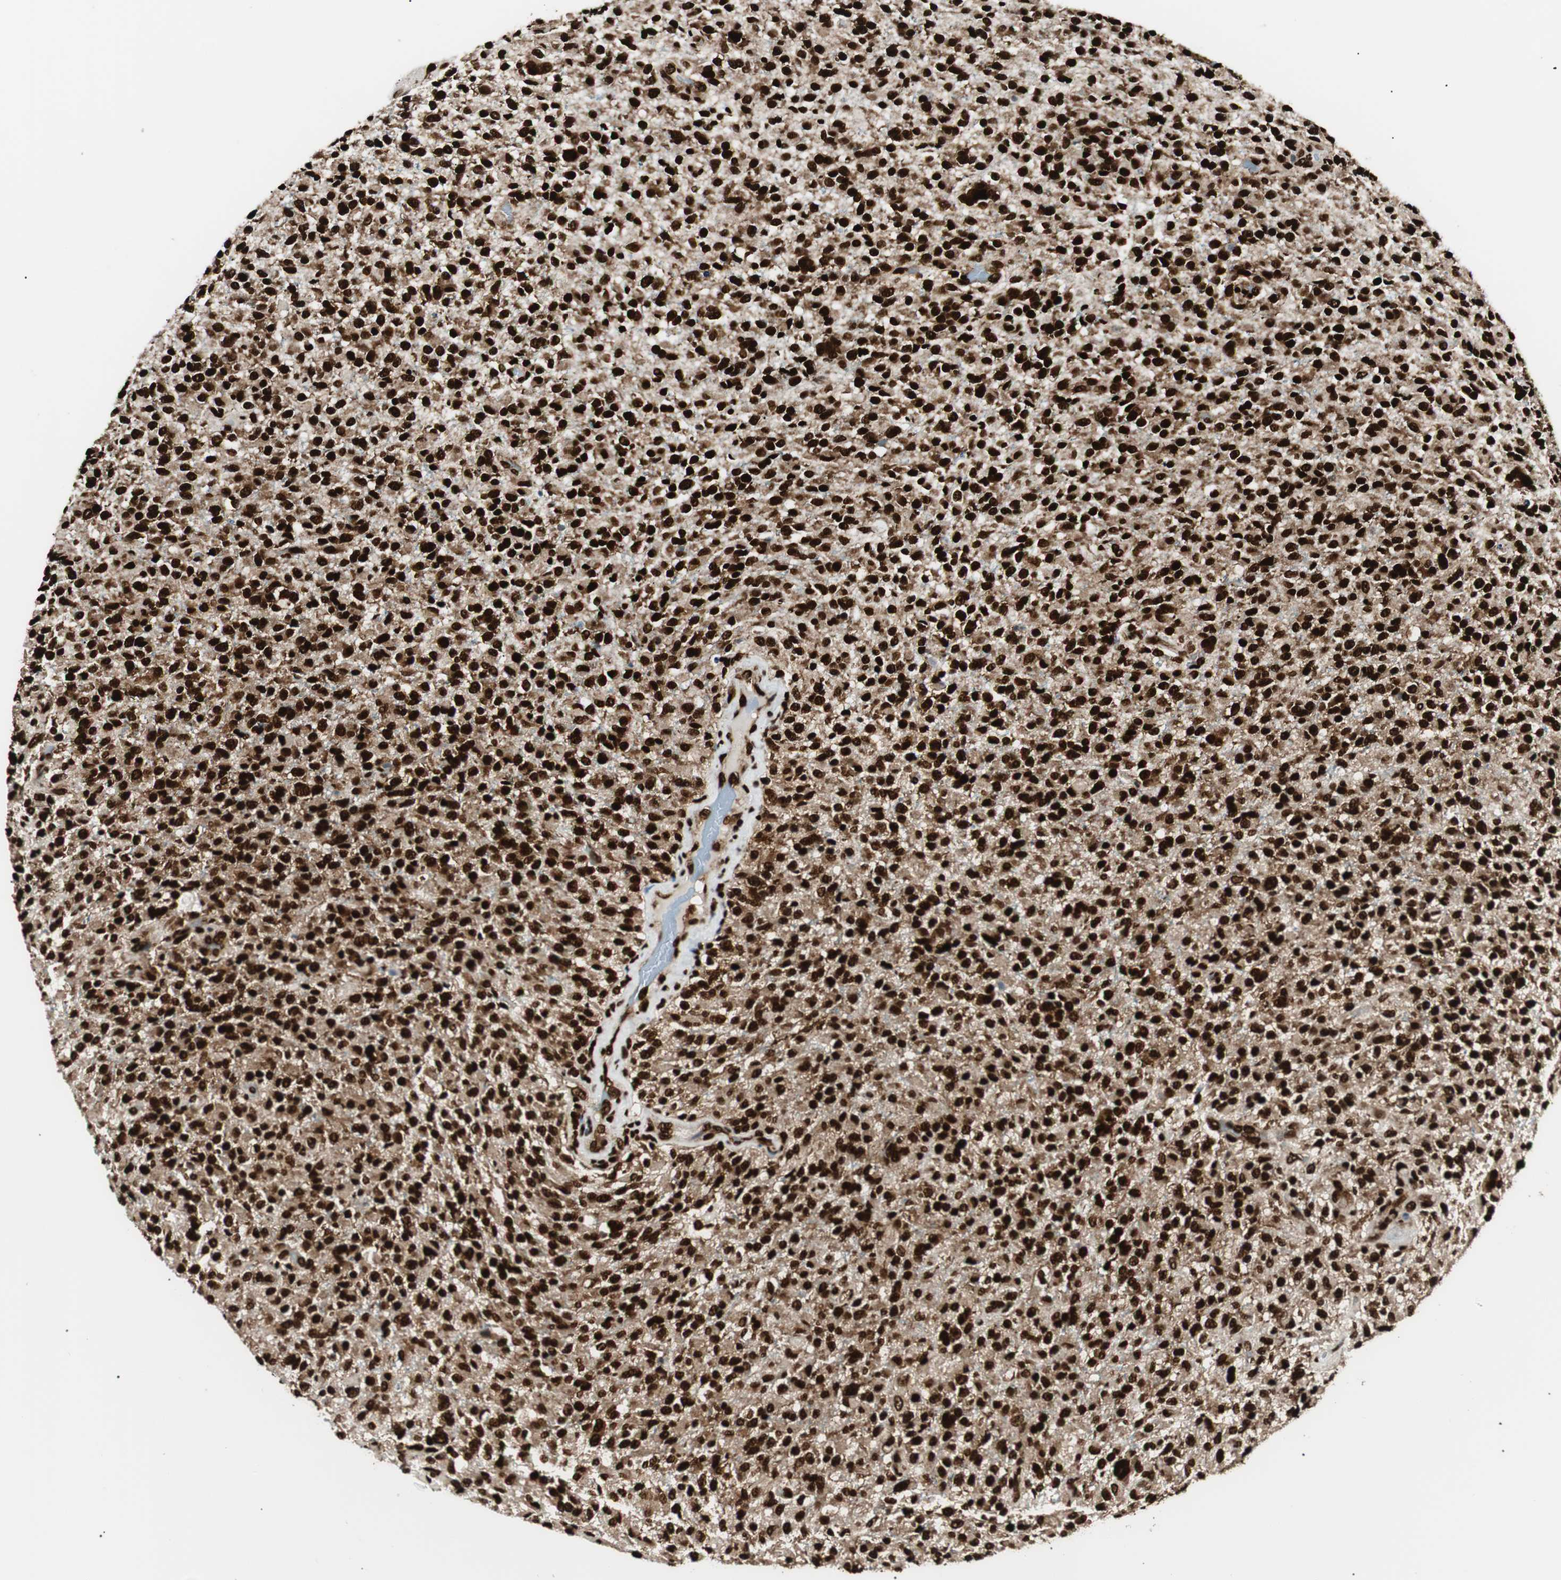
{"staining": {"intensity": "strong", "quantity": ">75%", "location": "cytoplasmic/membranous,nuclear"}, "tissue": "glioma", "cell_type": "Tumor cells", "image_type": "cancer", "snomed": [{"axis": "morphology", "description": "Glioma, malignant, High grade"}, {"axis": "topography", "description": "Brain"}], "caption": "Immunohistochemistry histopathology image of human malignant high-grade glioma stained for a protein (brown), which demonstrates high levels of strong cytoplasmic/membranous and nuclear staining in approximately >75% of tumor cells.", "gene": "EWSR1", "patient": {"sex": "male", "age": 71}}